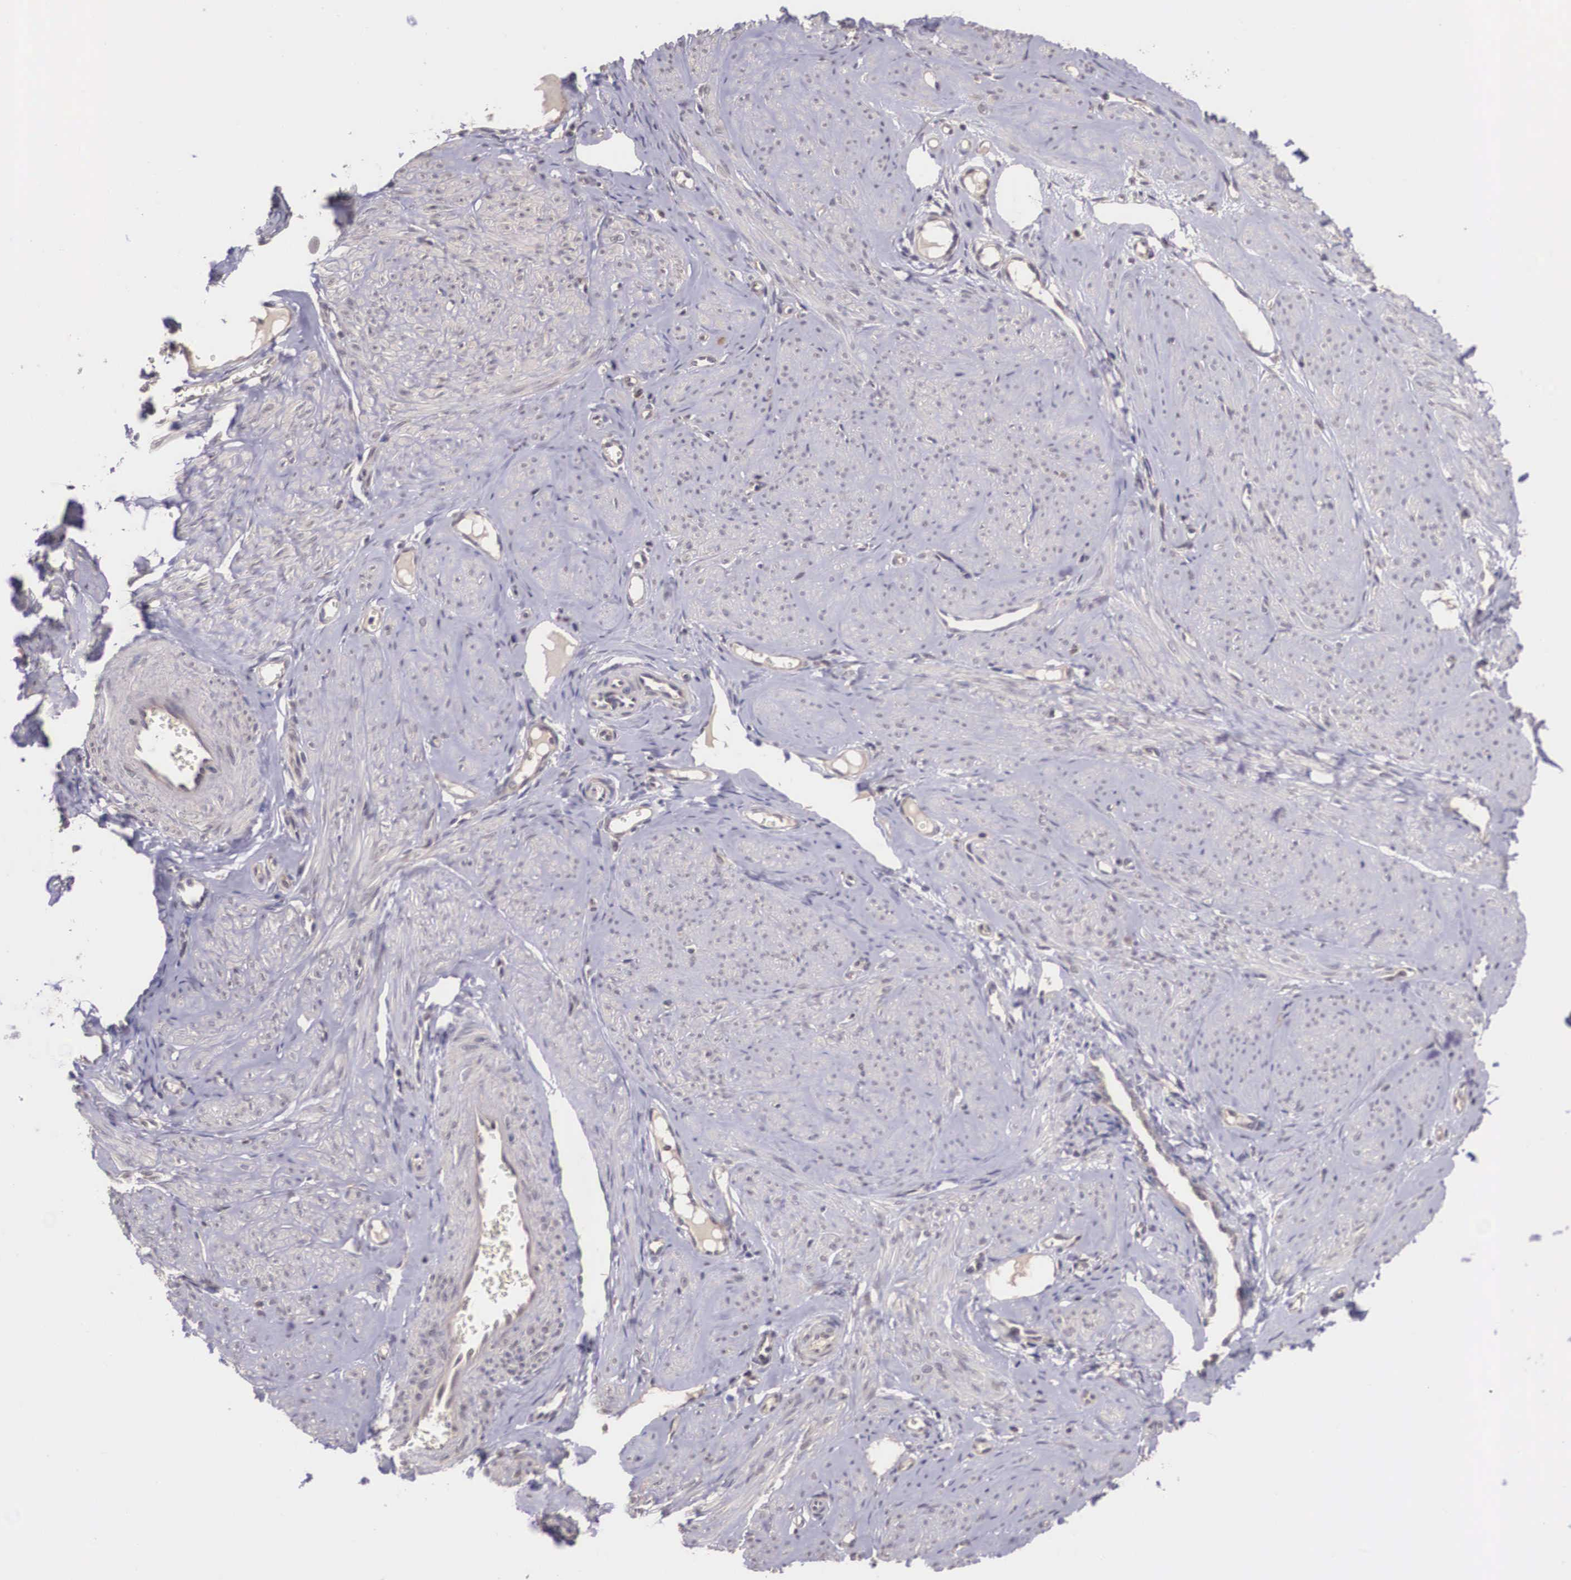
{"staining": {"intensity": "negative", "quantity": "none", "location": "none"}, "tissue": "smooth muscle", "cell_type": "Smooth muscle cells", "image_type": "normal", "snomed": [{"axis": "morphology", "description": "Normal tissue, NOS"}, {"axis": "topography", "description": "Uterus"}], "caption": "Image shows no significant protein expression in smooth muscle cells of benign smooth muscle.", "gene": "VASH1", "patient": {"sex": "female", "age": 45}}